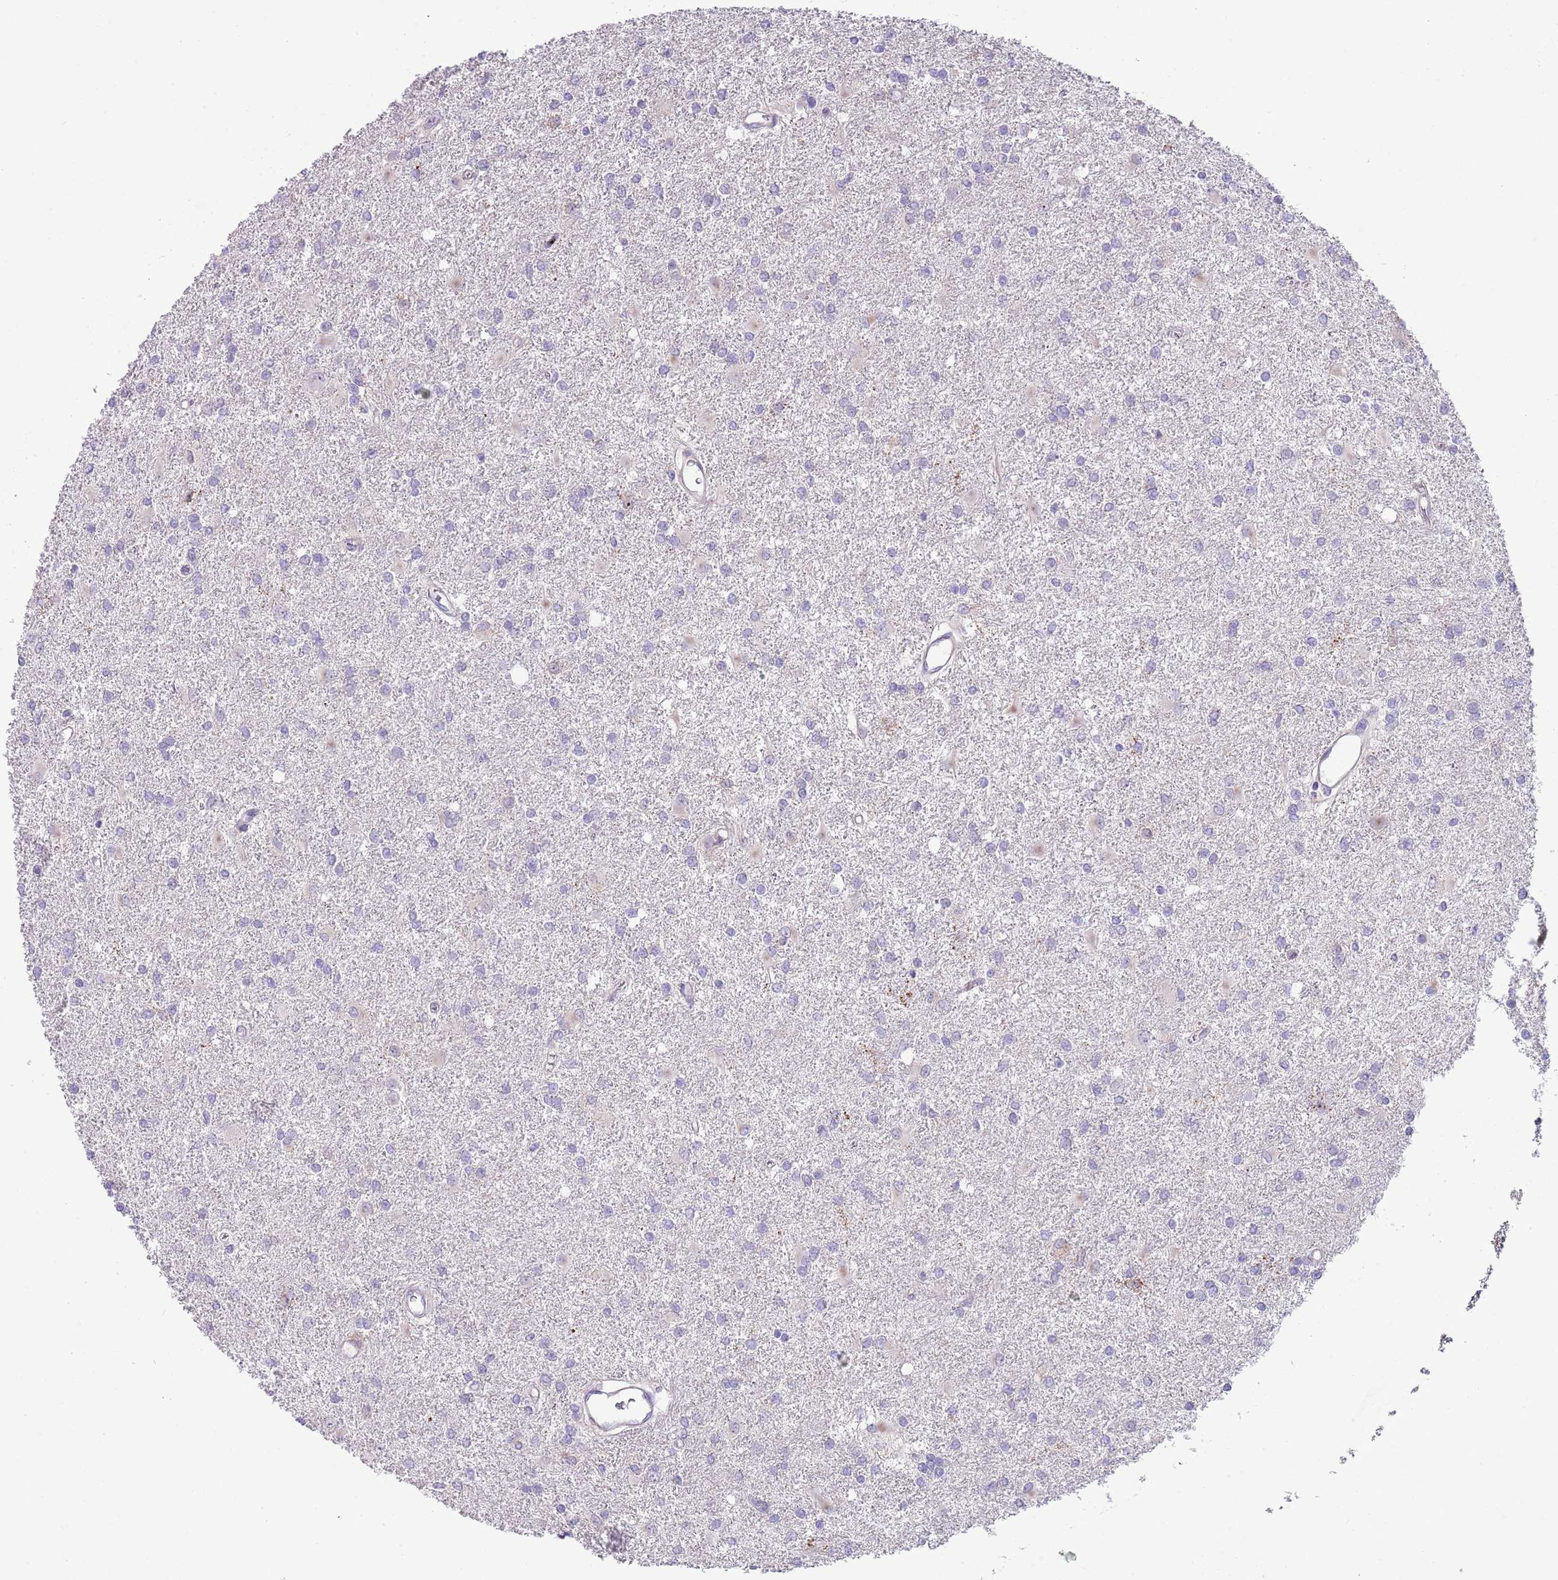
{"staining": {"intensity": "negative", "quantity": "none", "location": "none"}, "tissue": "glioma", "cell_type": "Tumor cells", "image_type": "cancer", "snomed": [{"axis": "morphology", "description": "Glioma, malignant, High grade"}, {"axis": "topography", "description": "Brain"}], "caption": "Tumor cells show no significant protein positivity in malignant glioma (high-grade).", "gene": "ABHD17C", "patient": {"sex": "female", "age": 50}}